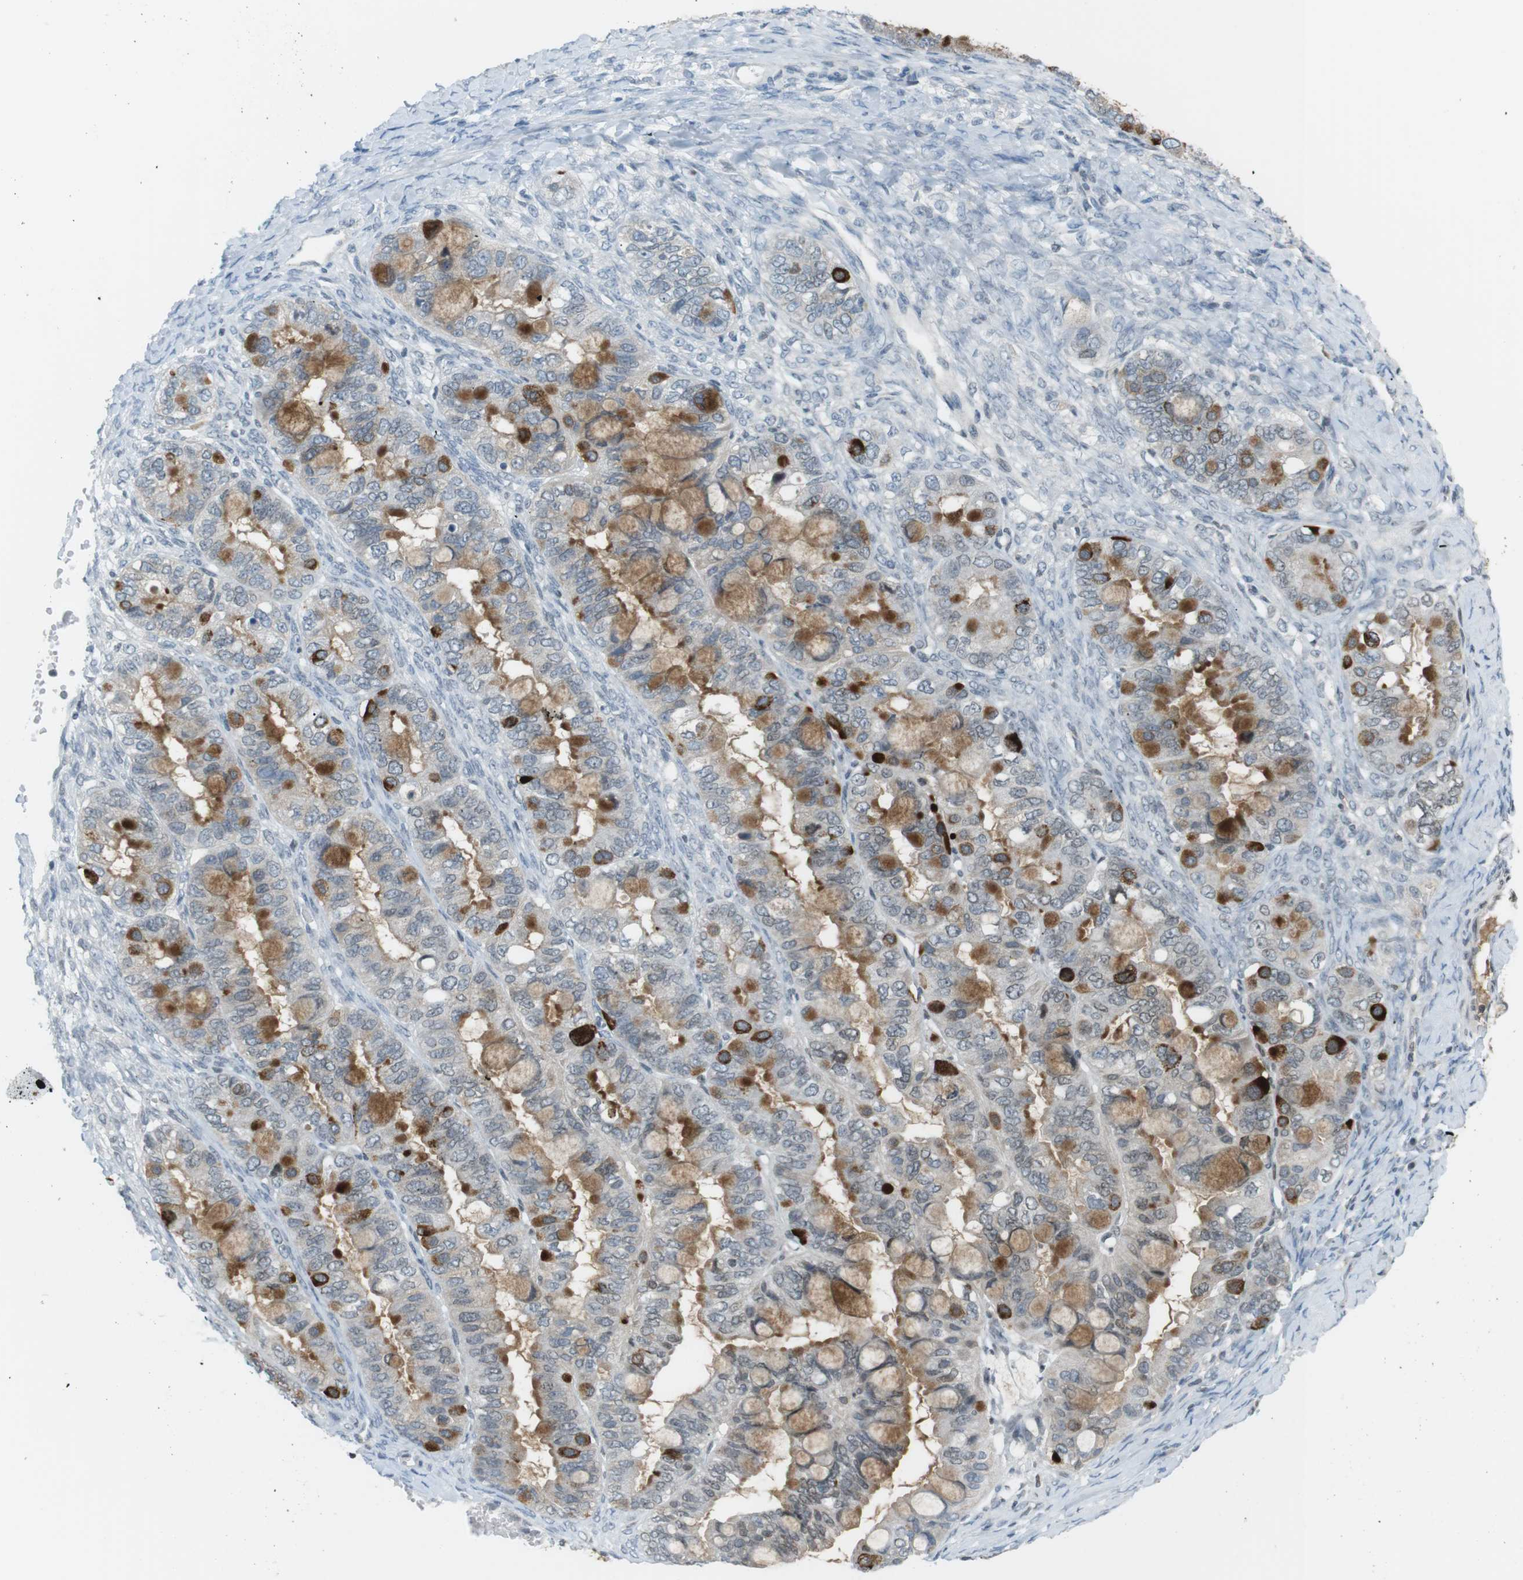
{"staining": {"intensity": "moderate", "quantity": ">75%", "location": "cytoplasmic/membranous"}, "tissue": "ovarian cancer", "cell_type": "Tumor cells", "image_type": "cancer", "snomed": [{"axis": "morphology", "description": "Cystadenocarcinoma, mucinous, NOS"}, {"axis": "topography", "description": "Ovary"}], "caption": "This is a photomicrograph of immunohistochemistry (IHC) staining of ovarian cancer, which shows moderate staining in the cytoplasmic/membranous of tumor cells.", "gene": "AZGP1", "patient": {"sex": "female", "age": 80}}